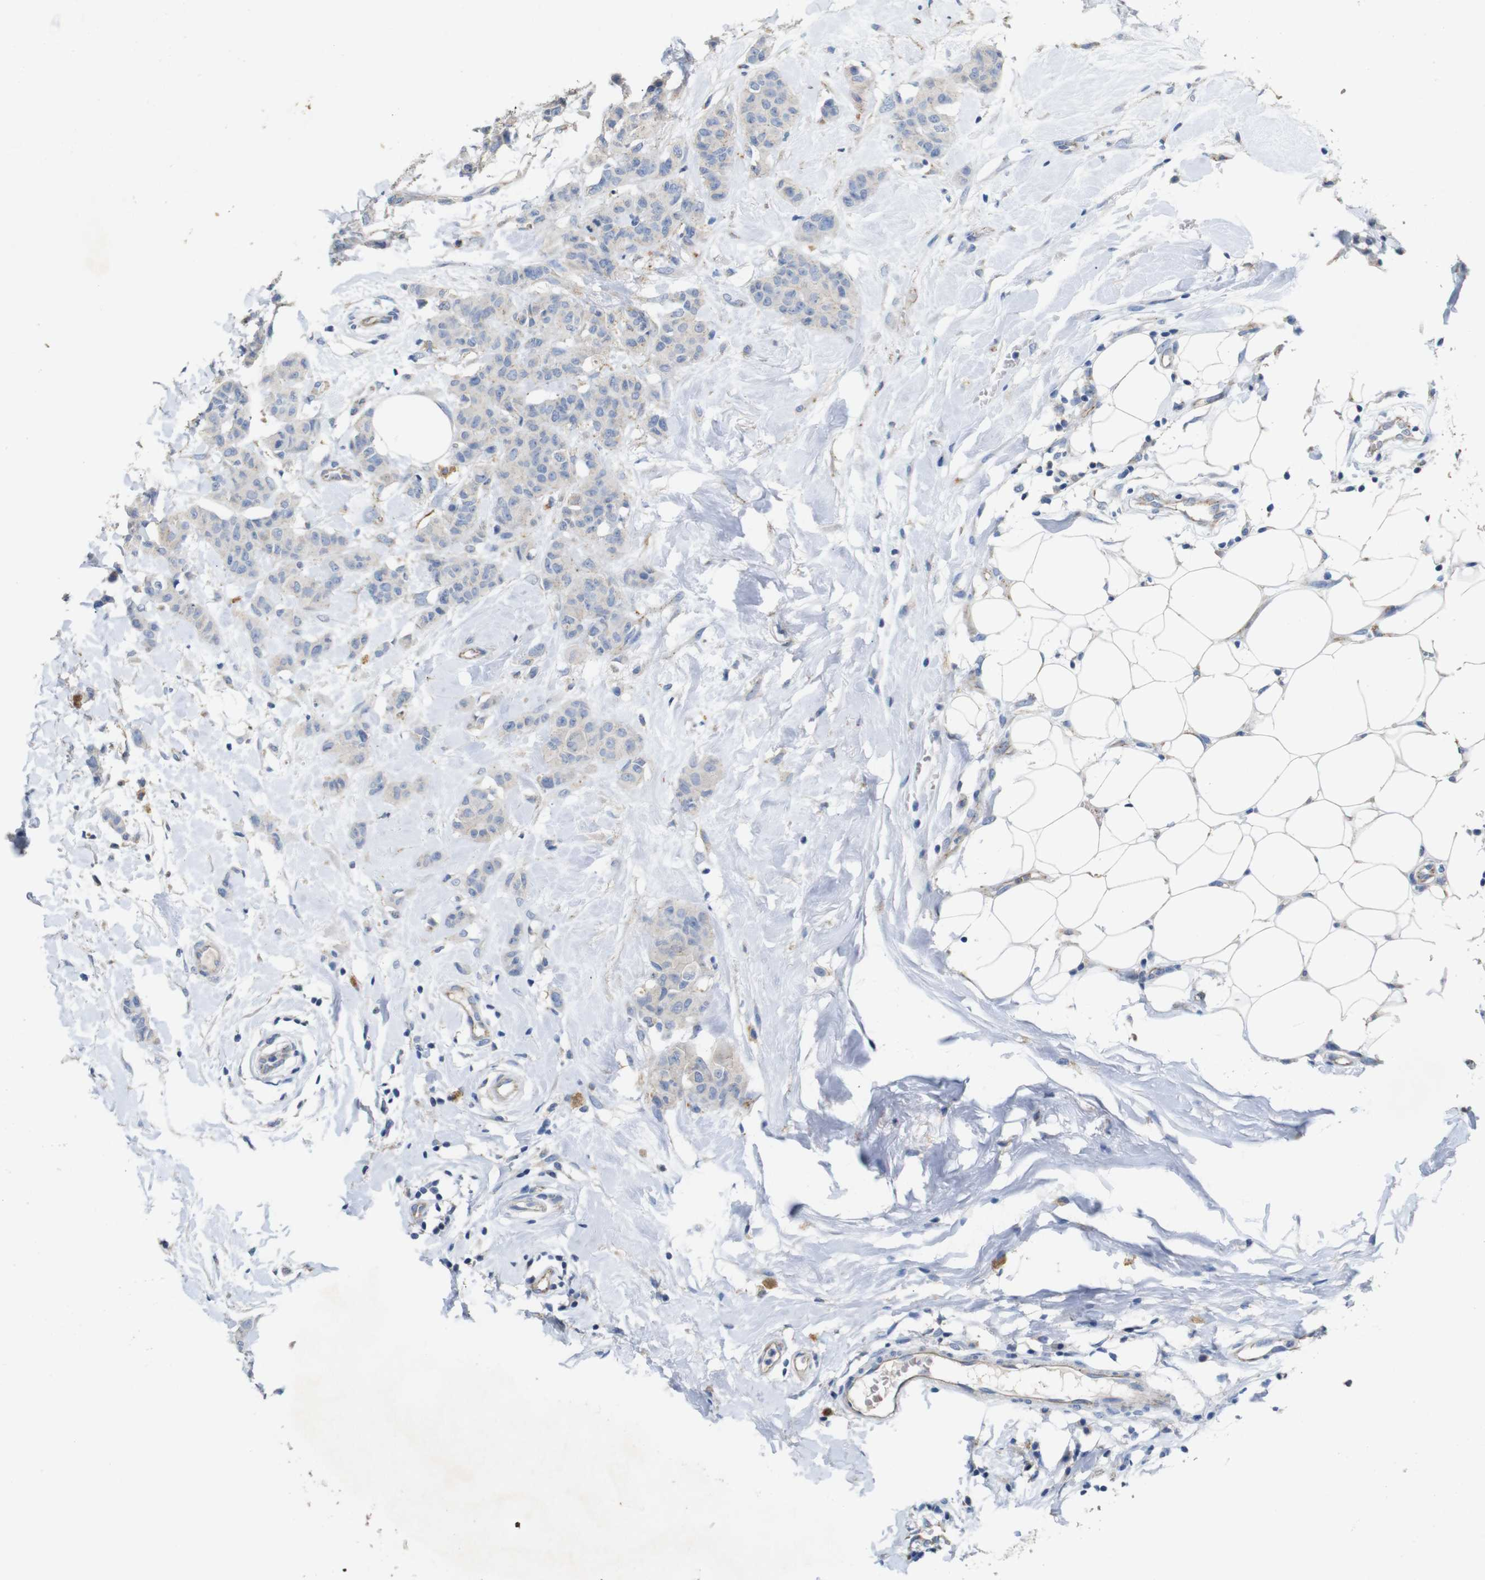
{"staining": {"intensity": "negative", "quantity": "none", "location": "none"}, "tissue": "breast cancer", "cell_type": "Tumor cells", "image_type": "cancer", "snomed": [{"axis": "morphology", "description": "Normal tissue, NOS"}, {"axis": "morphology", "description": "Duct carcinoma"}, {"axis": "topography", "description": "Breast"}], "caption": "Breast cancer stained for a protein using IHC demonstrates no staining tumor cells.", "gene": "NHLRC3", "patient": {"sex": "female", "age": 40}}